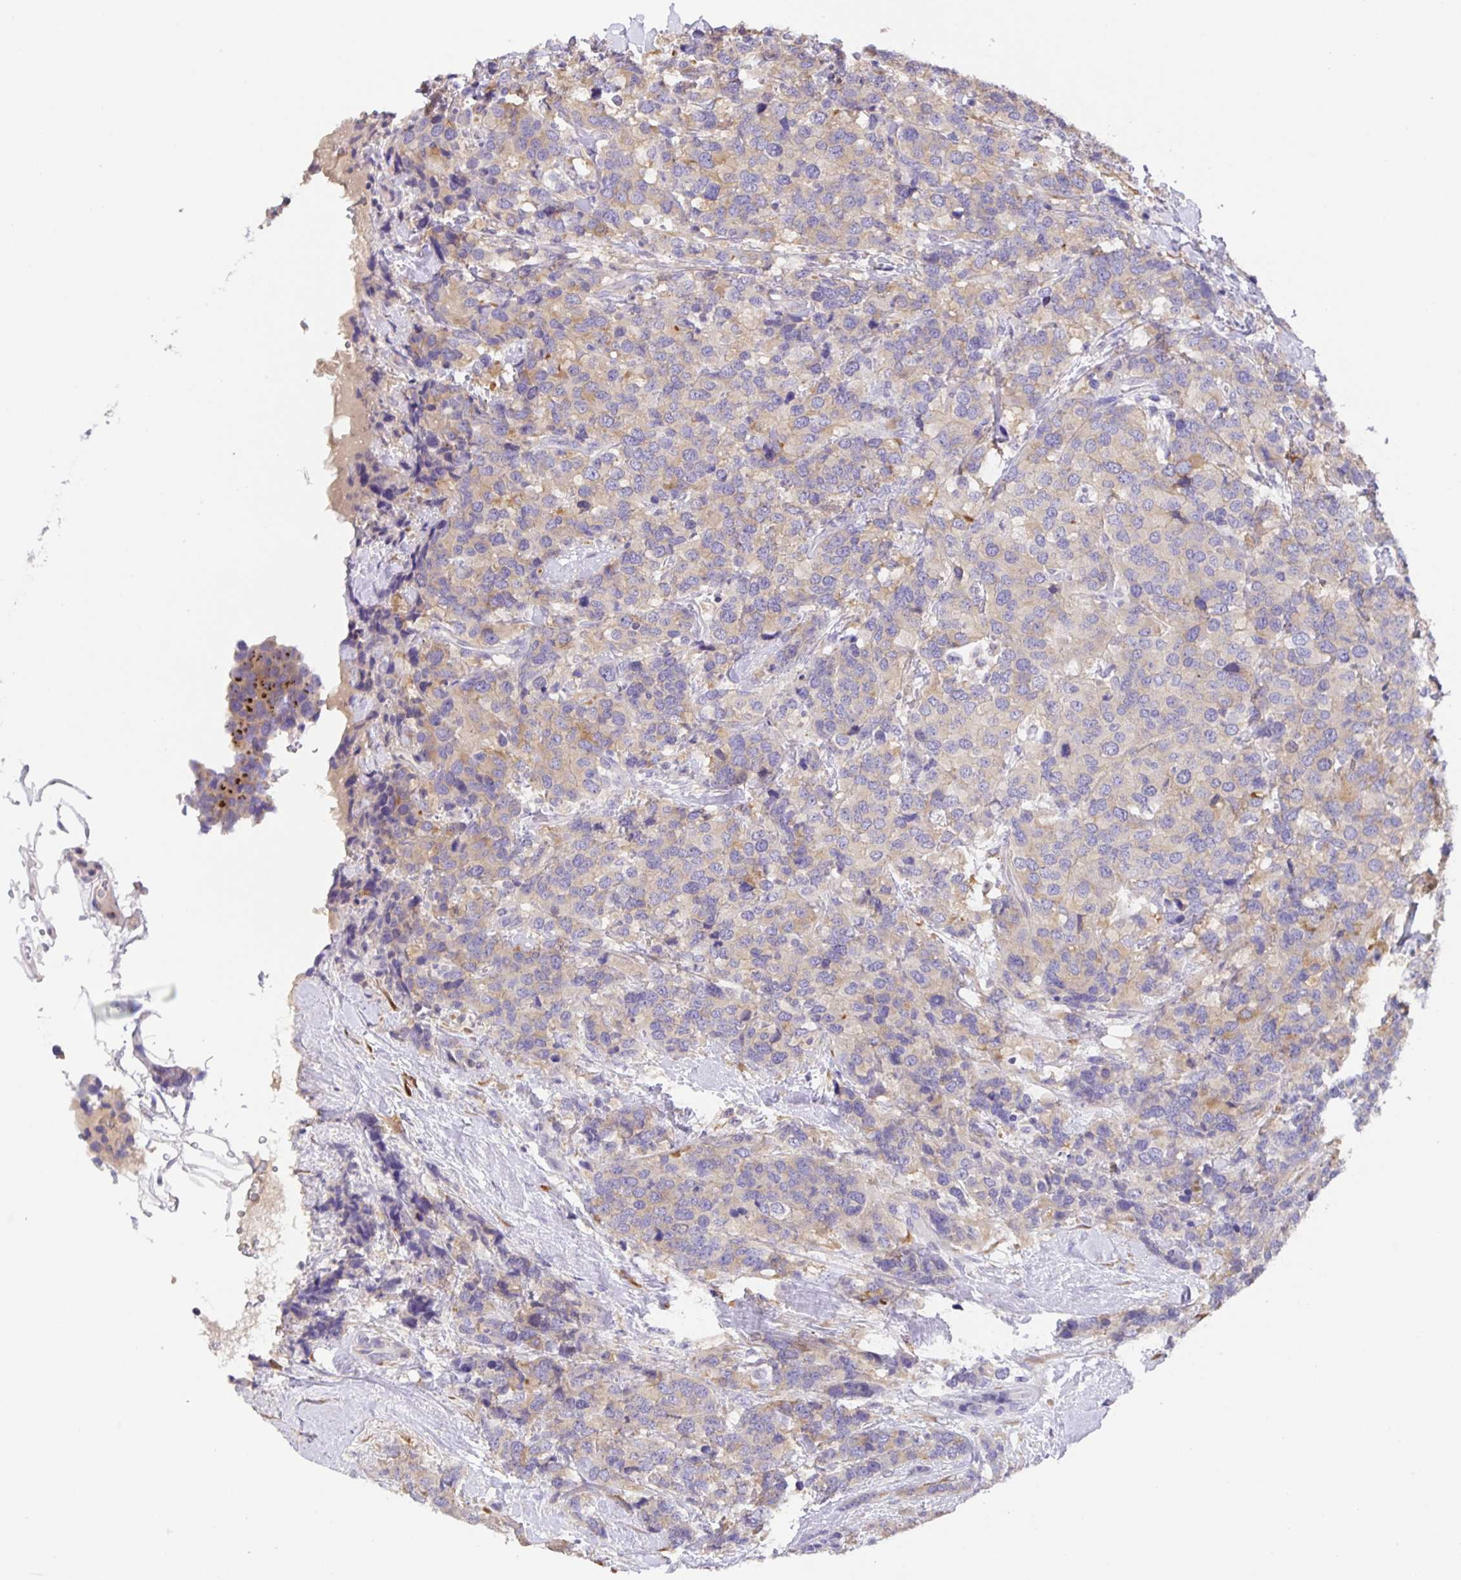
{"staining": {"intensity": "negative", "quantity": "none", "location": "none"}, "tissue": "breast cancer", "cell_type": "Tumor cells", "image_type": "cancer", "snomed": [{"axis": "morphology", "description": "Lobular carcinoma"}, {"axis": "topography", "description": "Breast"}], "caption": "DAB (3,3'-diaminobenzidine) immunohistochemical staining of human breast lobular carcinoma shows no significant staining in tumor cells. (DAB (3,3'-diaminobenzidine) IHC with hematoxylin counter stain).", "gene": "PRR36", "patient": {"sex": "female", "age": 59}}